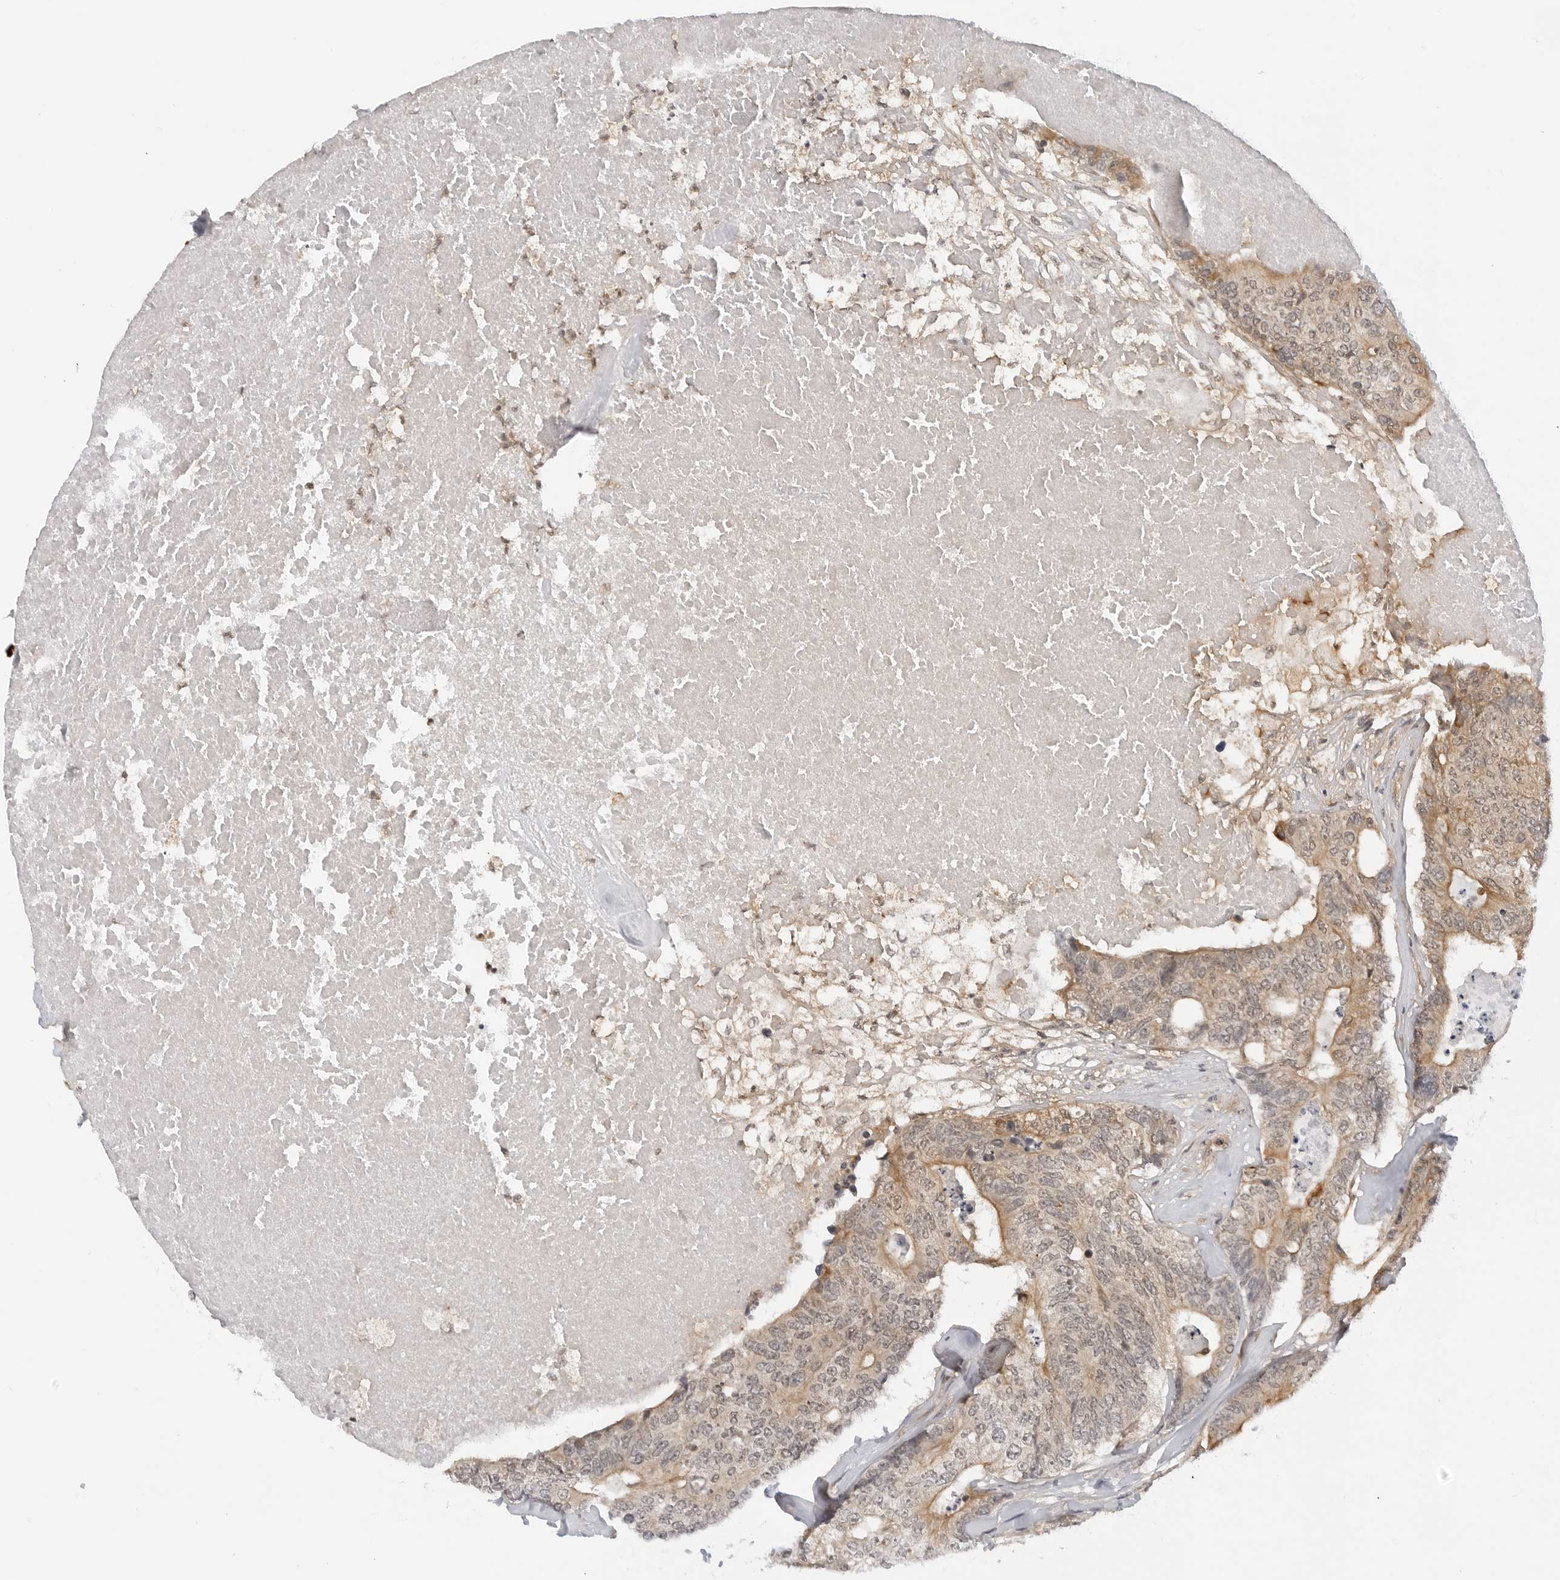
{"staining": {"intensity": "weak", "quantity": ">75%", "location": "cytoplasmic/membranous"}, "tissue": "colorectal cancer", "cell_type": "Tumor cells", "image_type": "cancer", "snomed": [{"axis": "morphology", "description": "Adenocarcinoma, NOS"}, {"axis": "topography", "description": "Colon"}], "caption": "Protein expression analysis of human colorectal adenocarcinoma reveals weak cytoplasmic/membranous staining in approximately >75% of tumor cells.", "gene": "MAP2K5", "patient": {"sex": "female", "age": 67}}